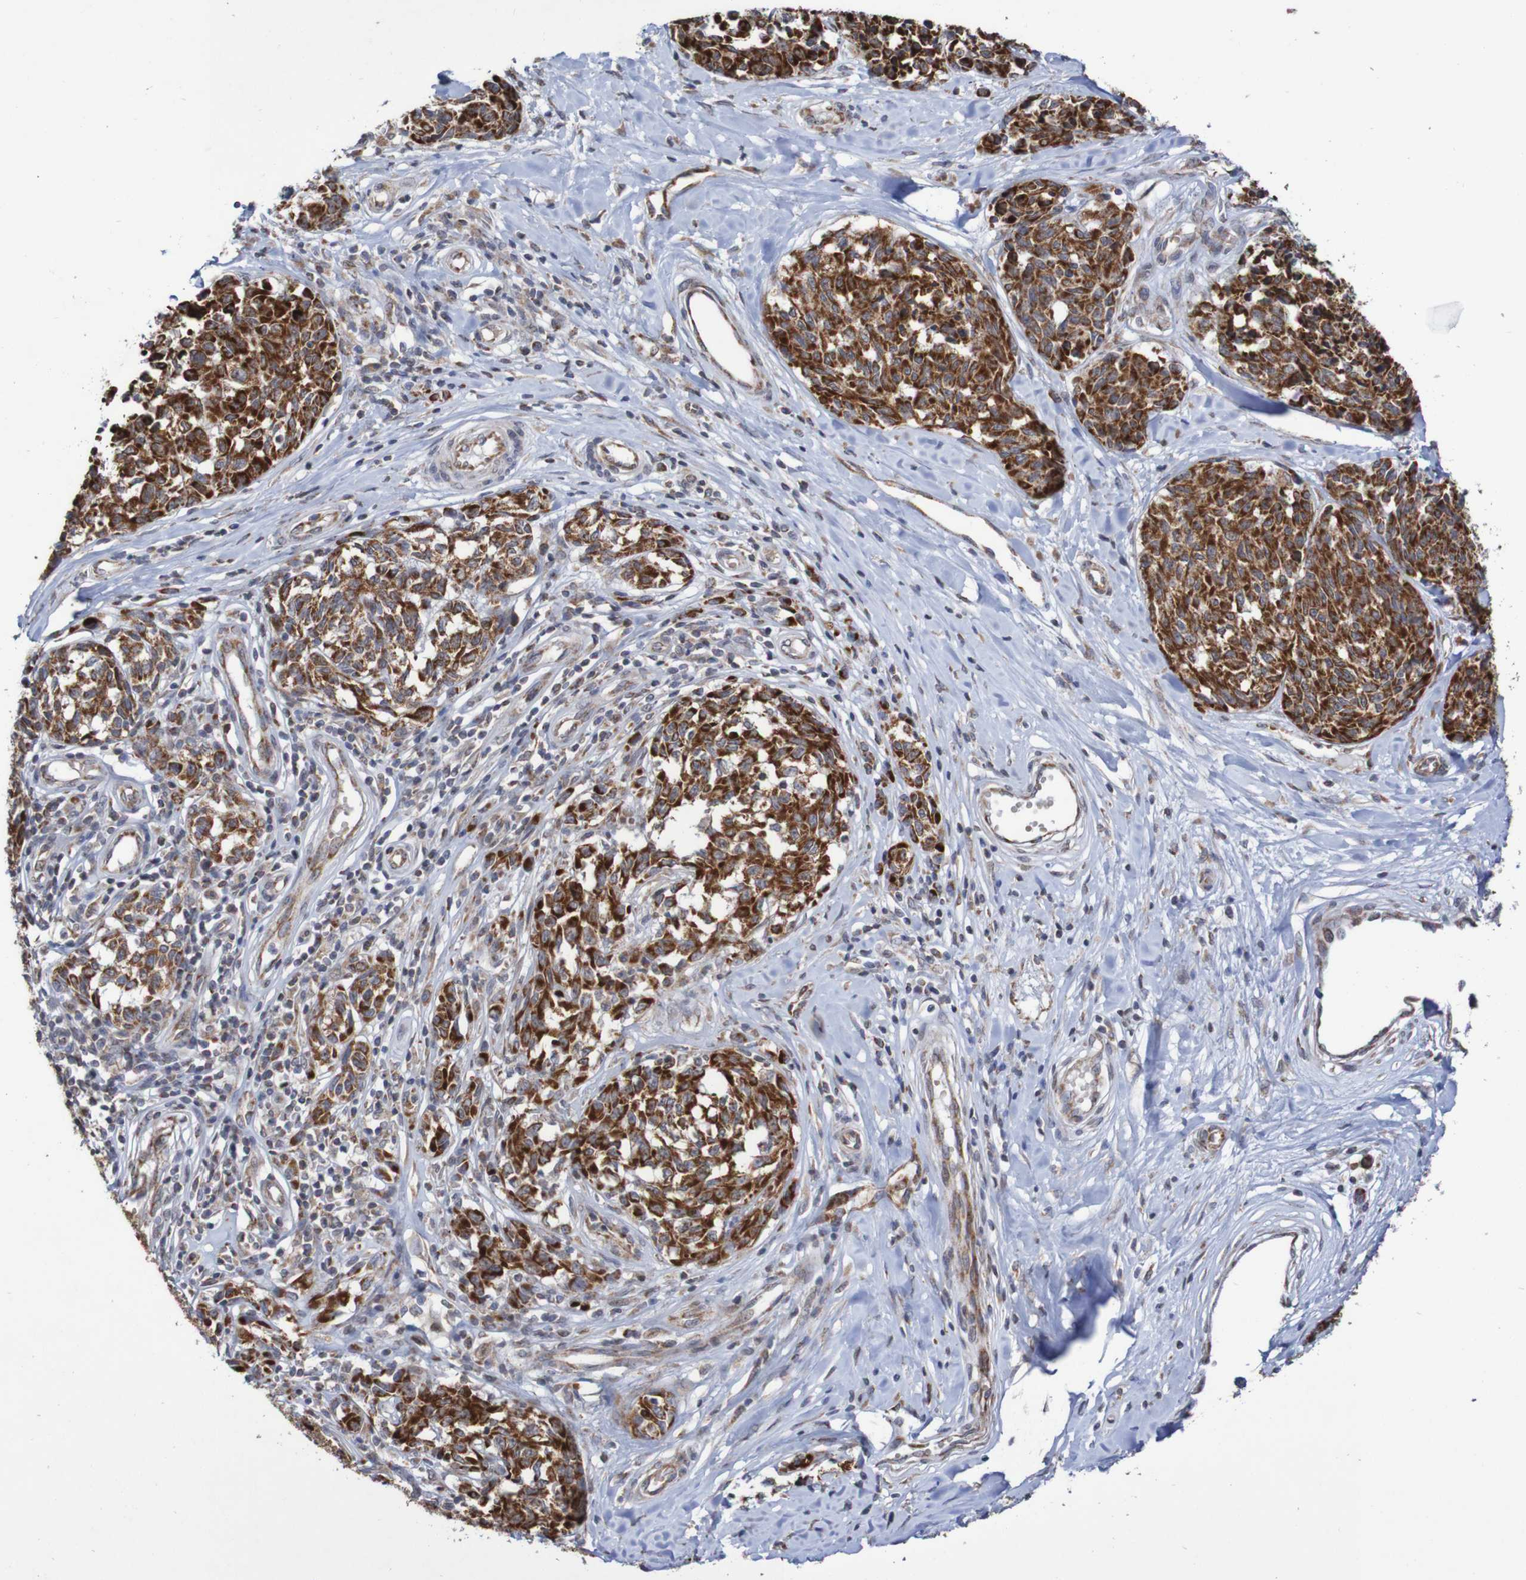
{"staining": {"intensity": "strong", "quantity": ">75%", "location": "cytoplasmic/membranous"}, "tissue": "melanoma", "cell_type": "Tumor cells", "image_type": "cancer", "snomed": [{"axis": "morphology", "description": "Malignant melanoma, NOS"}, {"axis": "topography", "description": "Skin"}], "caption": "IHC micrograph of human melanoma stained for a protein (brown), which reveals high levels of strong cytoplasmic/membranous expression in approximately >75% of tumor cells.", "gene": "DVL1", "patient": {"sex": "female", "age": 64}}